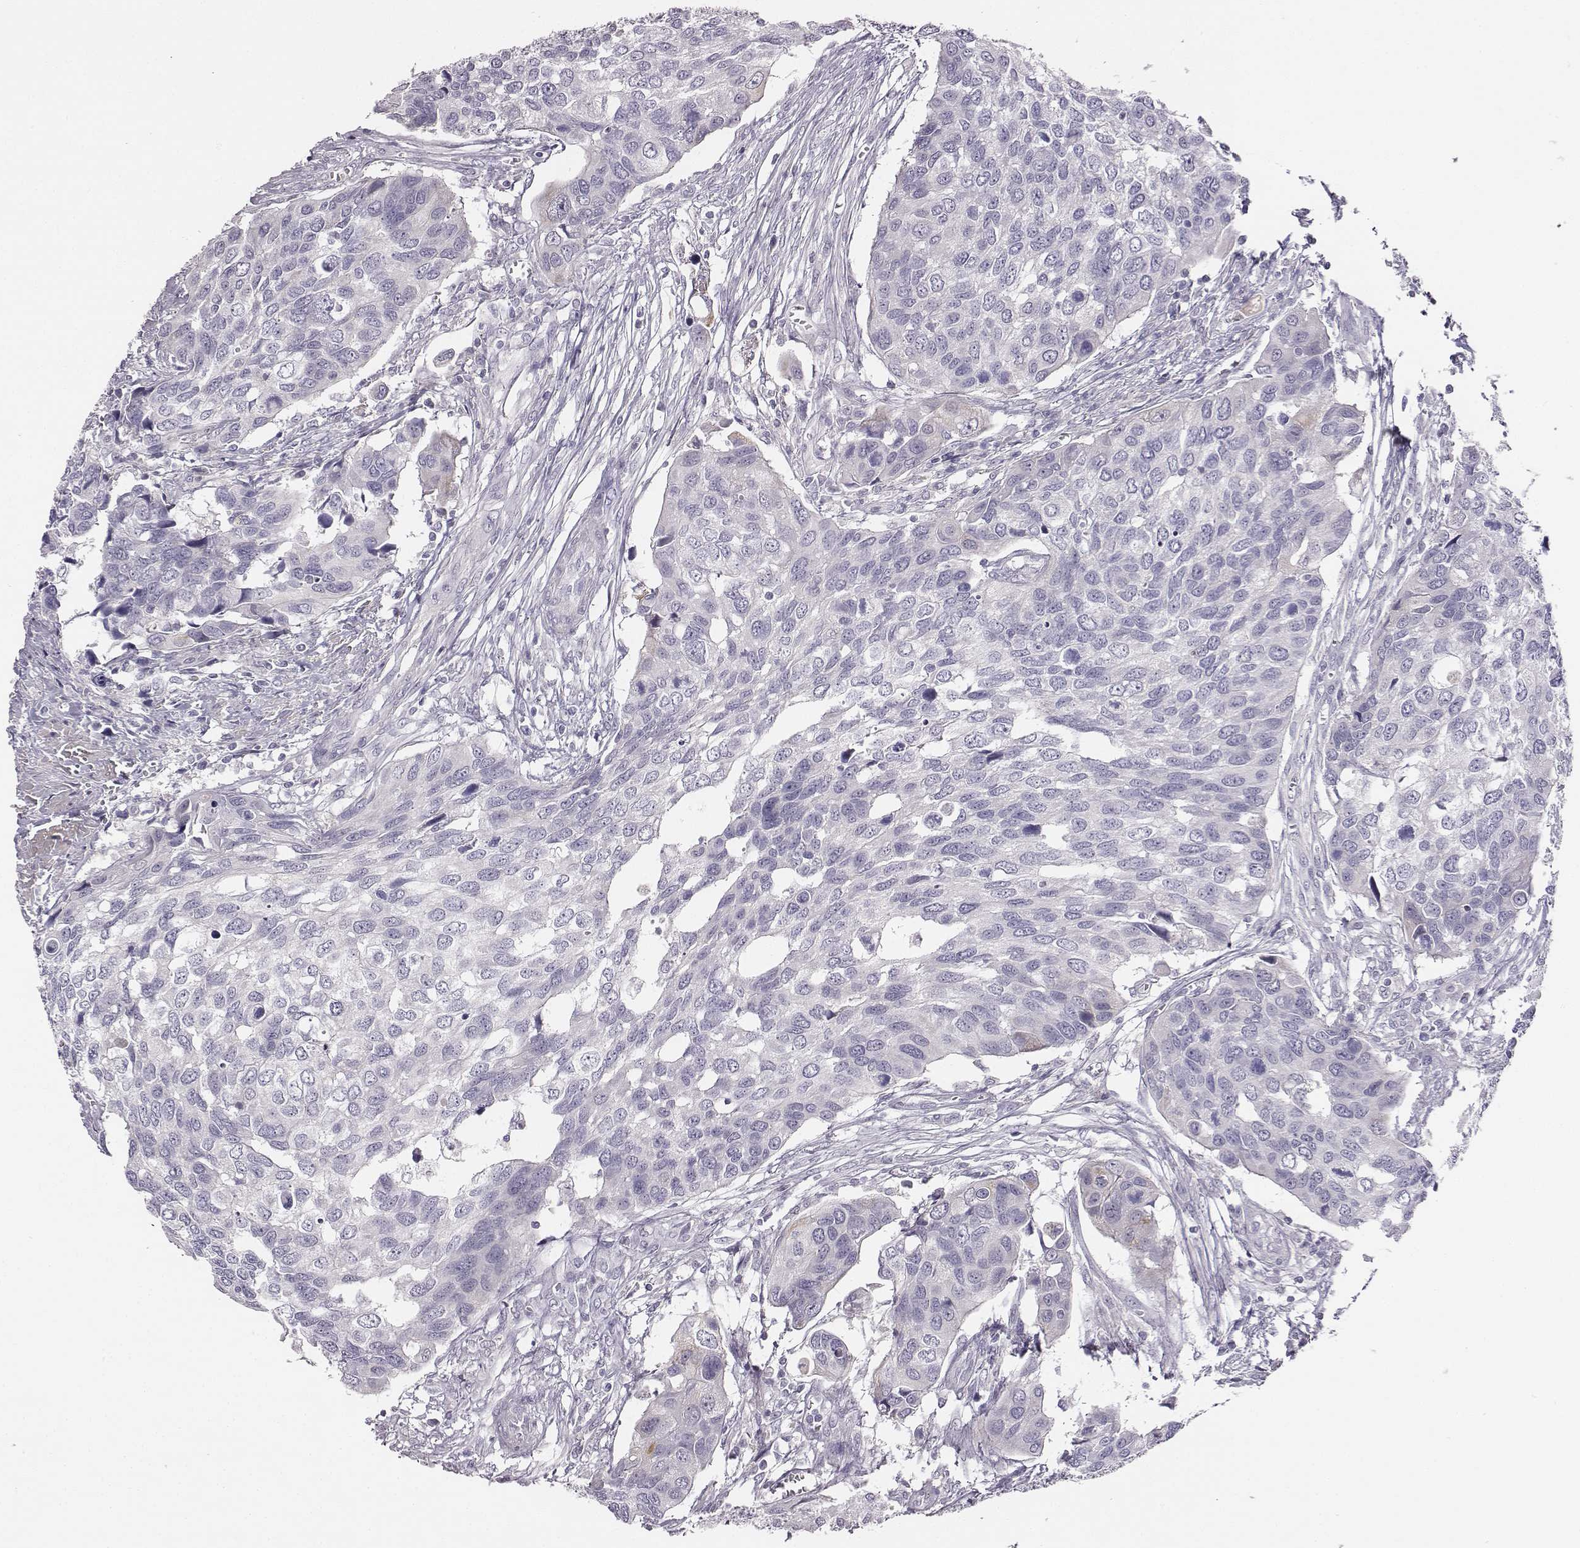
{"staining": {"intensity": "negative", "quantity": "none", "location": "none"}, "tissue": "urothelial cancer", "cell_type": "Tumor cells", "image_type": "cancer", "snomed": [{"axis": "morphology", "description": "Urothelial carcinoma, High grade"}, {"axis": "topography", "description": "Urinary bladder"}], "caption": "IHC of urothelial carcinoma (high-grade) shows no staining in tumor cells.", "gene": "ADAM7", "patient": {"sex": "male", "age": 60}}